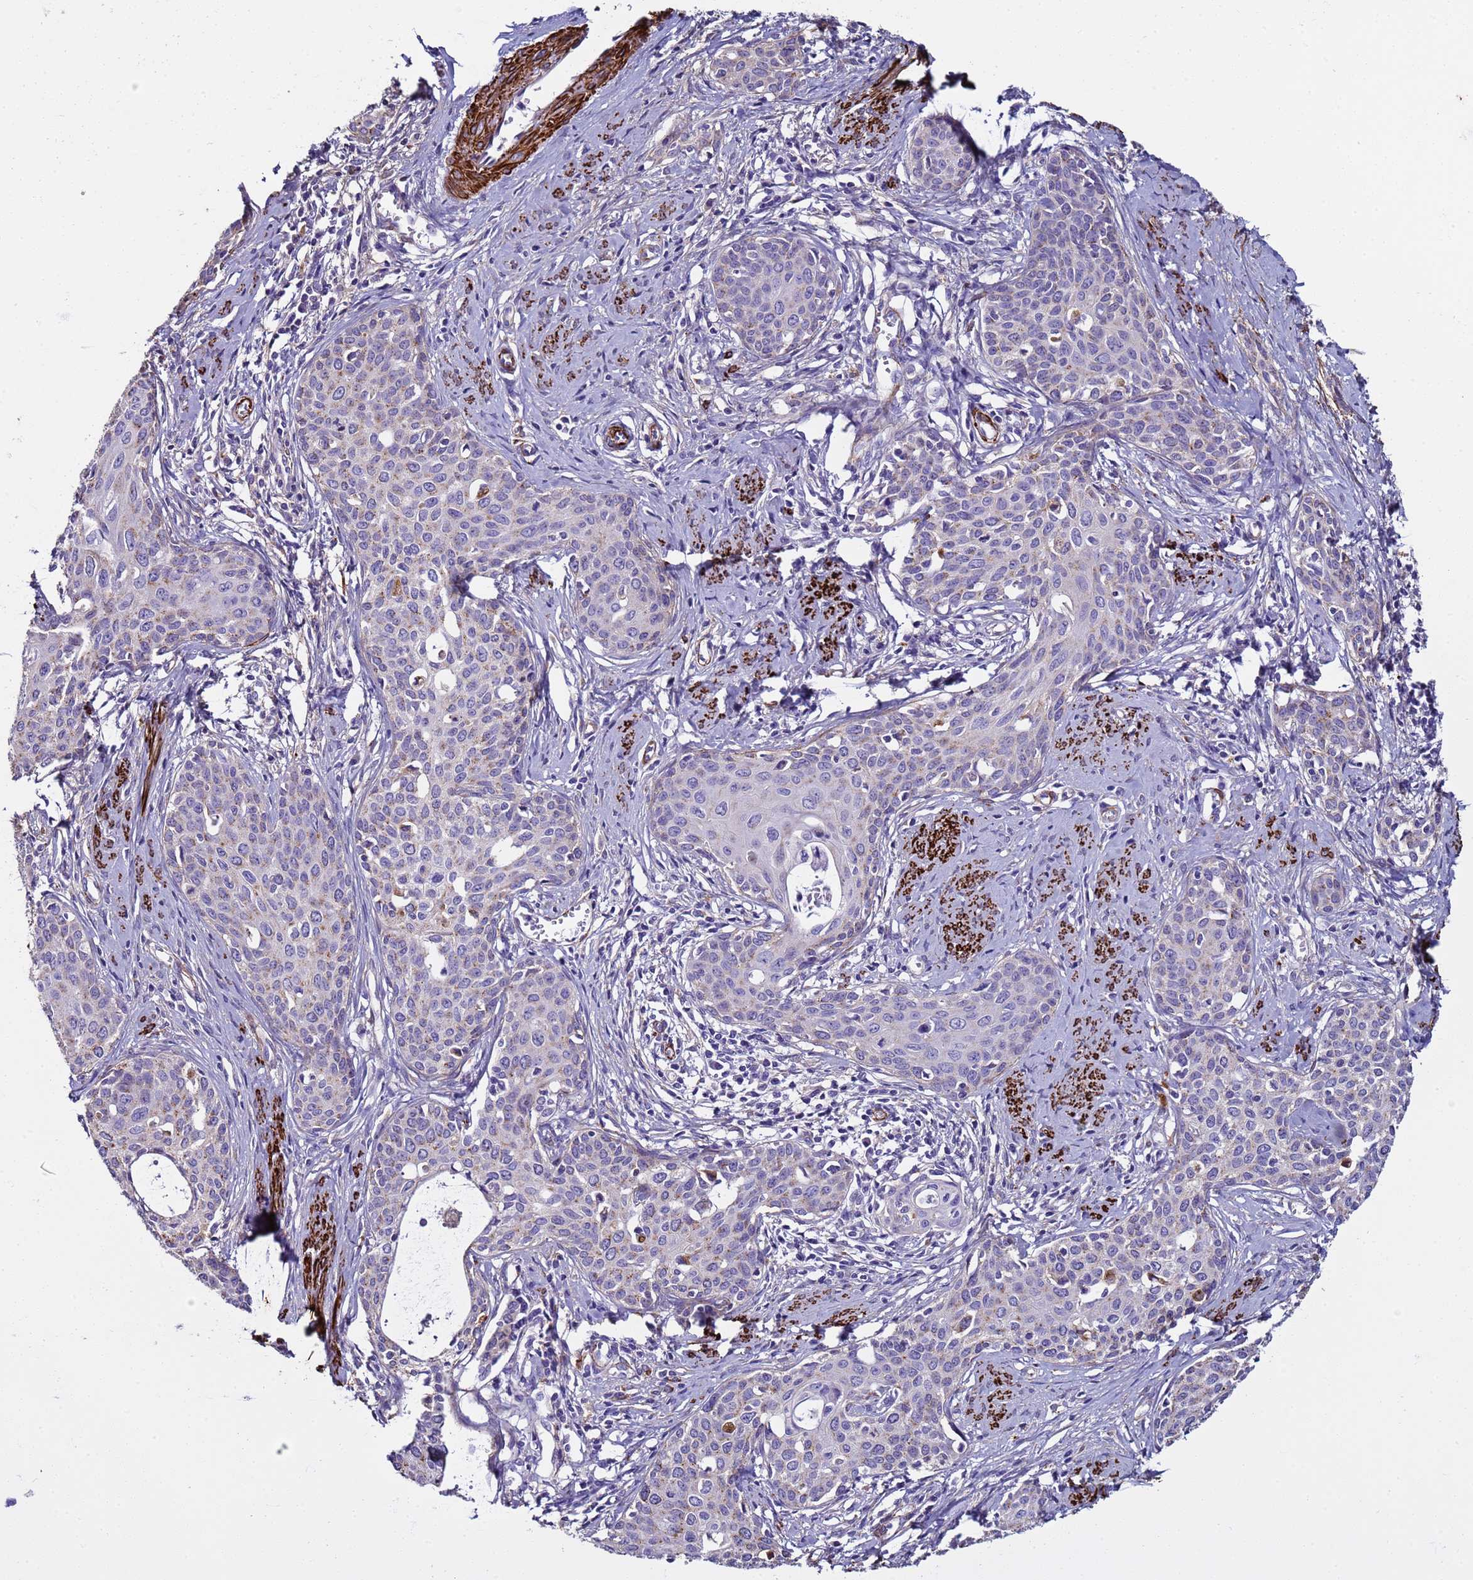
{"staining": {"intensity": "negative", "quantity": "none", "location": "none"}, "tissue": "cervical cancer", "cell_type": "Tumor cells", "image_type": "cancer", "snomed": [{"axis": "morphology", "description": "Squamous cell carcinoma, NOS"}, {"axis": "topography", "description": "Cervix"}], "caption": "High power microscopy photomicrograph of an immunohistochemistry (IHC) micrograph of cervical cancer, revealing no significant positivity in tumor cells.", "gene": "RABL2B", "patient": {"sex": "female", "age": 46}}